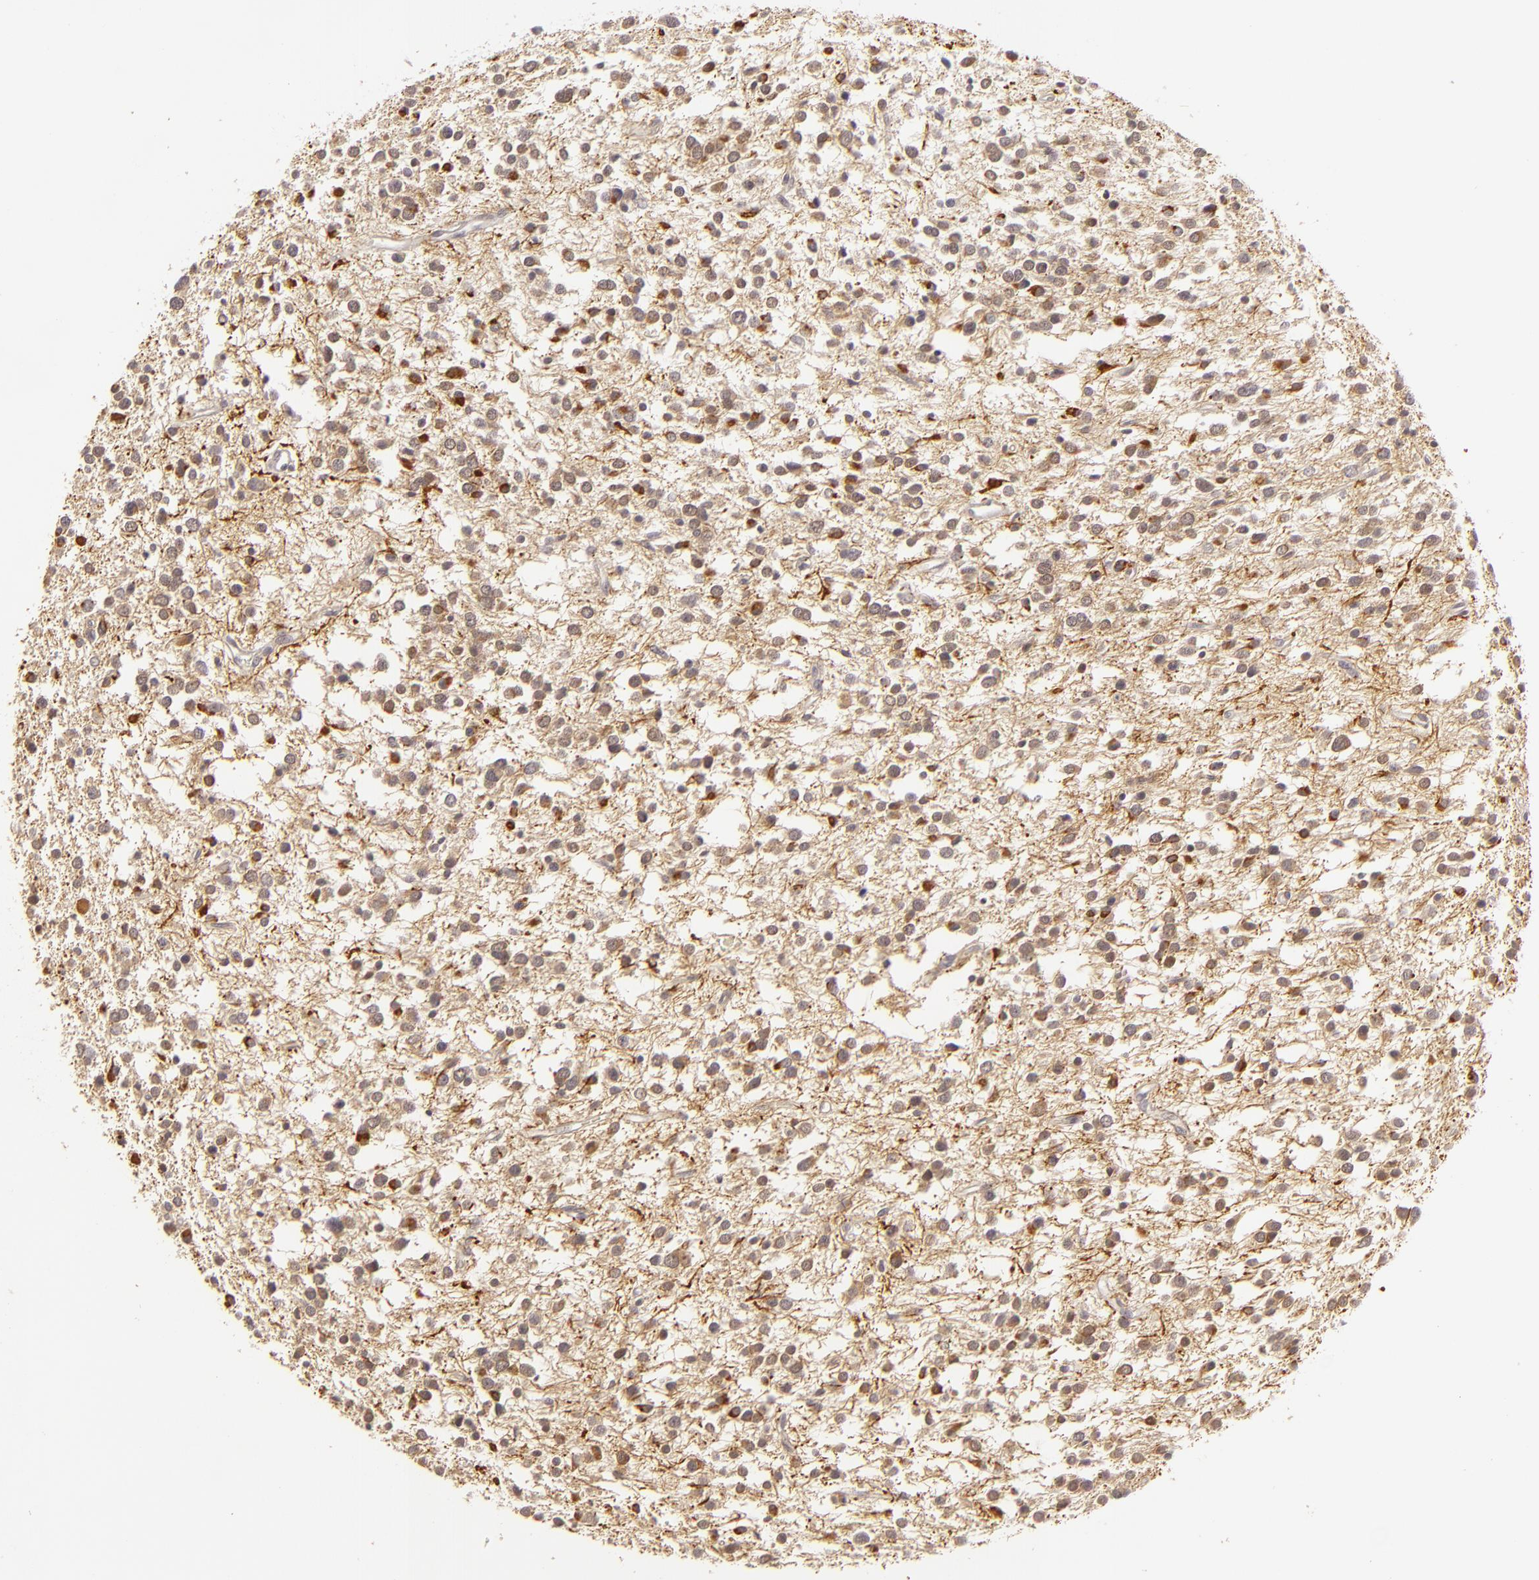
{"staining": {"intensity": "weak", "quantity": ">75%", "location": "cytoplasmic/membranous"}, "tissue": "glioma", "cell_type": "Tumor cells", "image_type": "cancer", "snomed": [{"axis": "morphology", "description": "Glioma, malignant, Low grade"}, {"axis": "topography", "description": "Brain"}], "caption": "Glioma stained for a protein (brown) shows weak cytoplasmic/membranous positive positivity in approximately >75% of tumor cells.", "gene": "DLG3", "patient": {"sex": "female", "age": 36}}